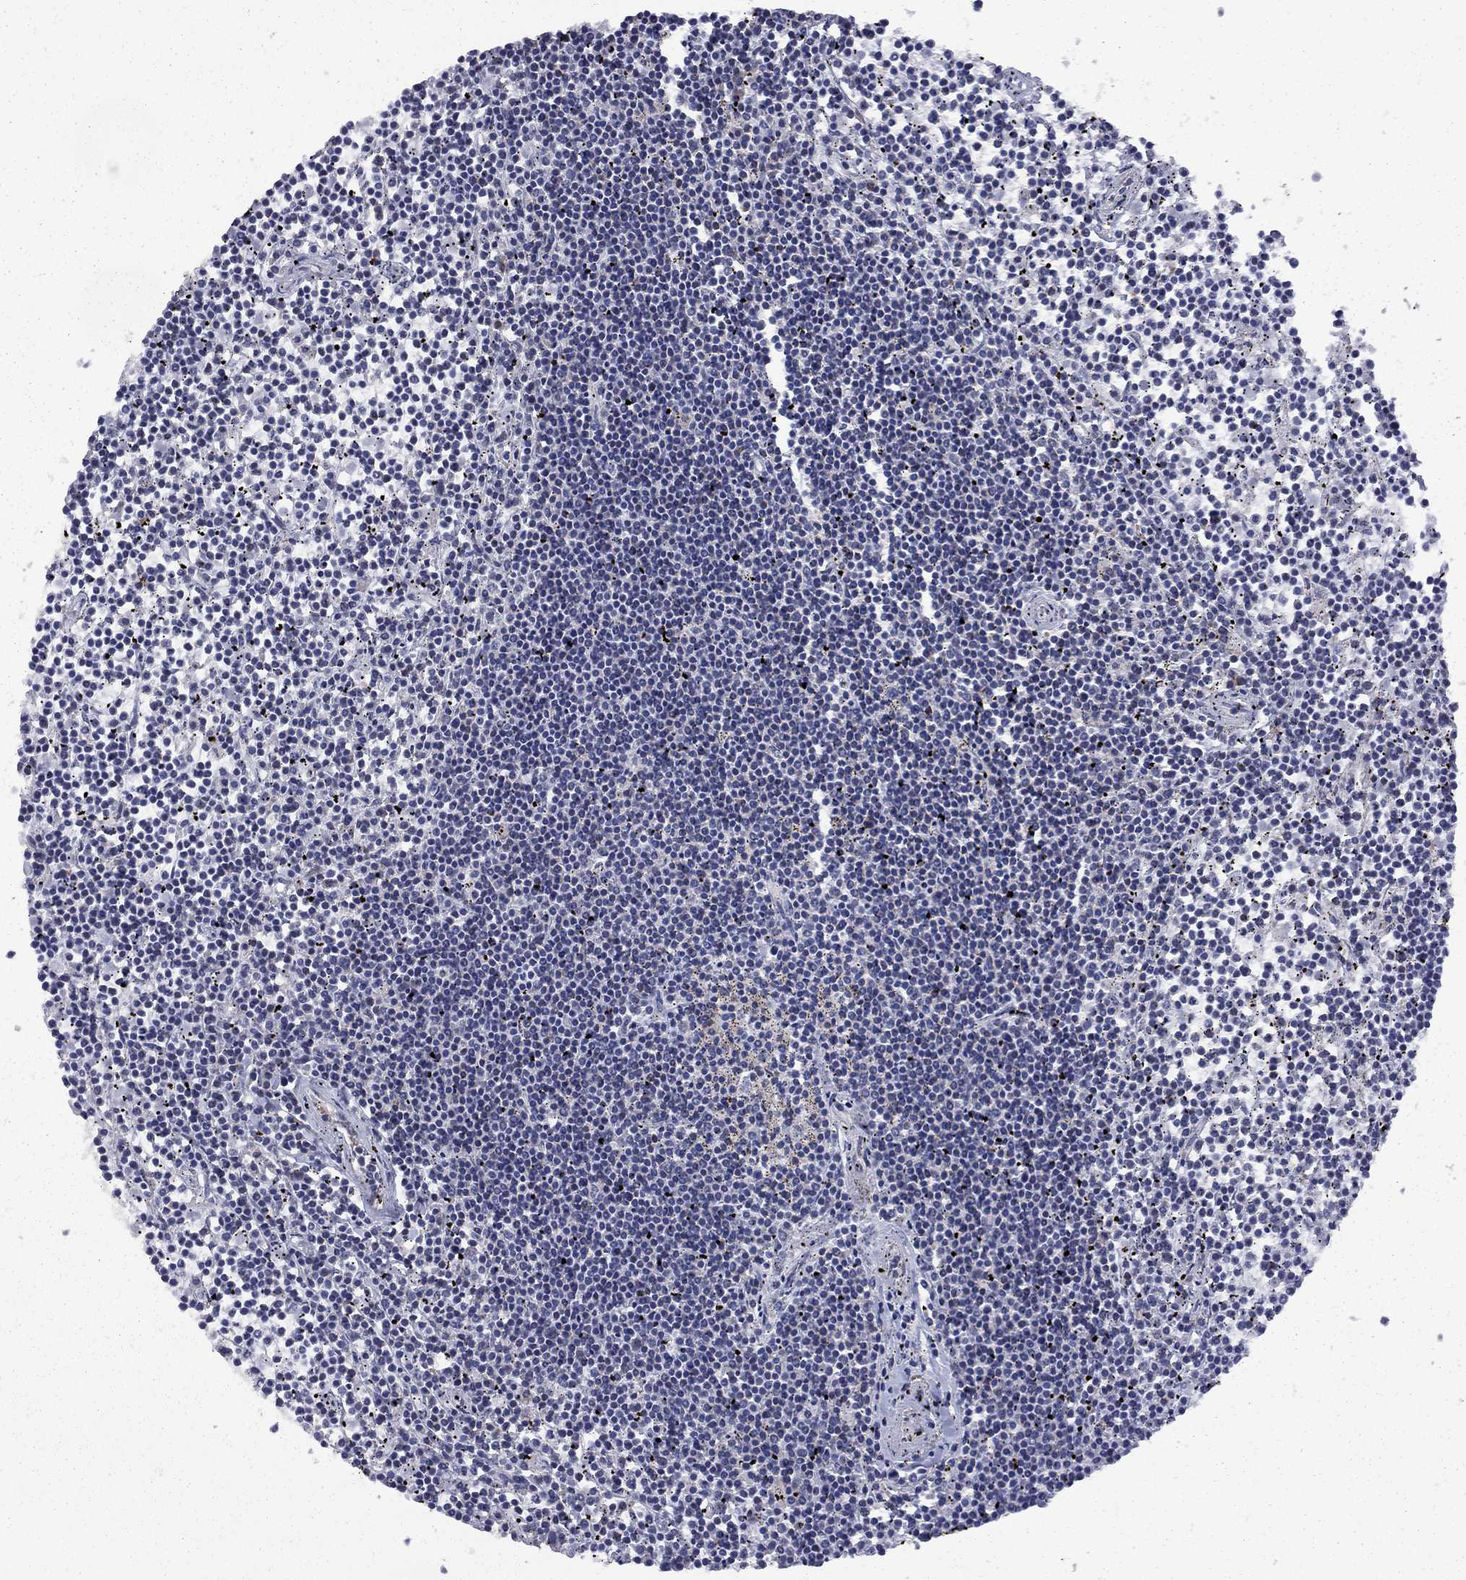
{"staining": {"intensity": "negative", "quantity": "none", "location": "none"}, "tissue": "lymphoma", "cell_type": "Tumor cells", "image_type": "cancer", "snomed": [{"axis": "morphology", "description": "Malignant lymphoma, non-Hodgkin's type, Low grade"}, {"axis": "topography", "description": "Spleen"}], "caption": "This is an immunohistochemistry (IHC) photomicrograph of human lymphoma. There is no expression in tumor cells.", "gene": "CLPTM1", "patient": {"sex": "female", "age": 19}}